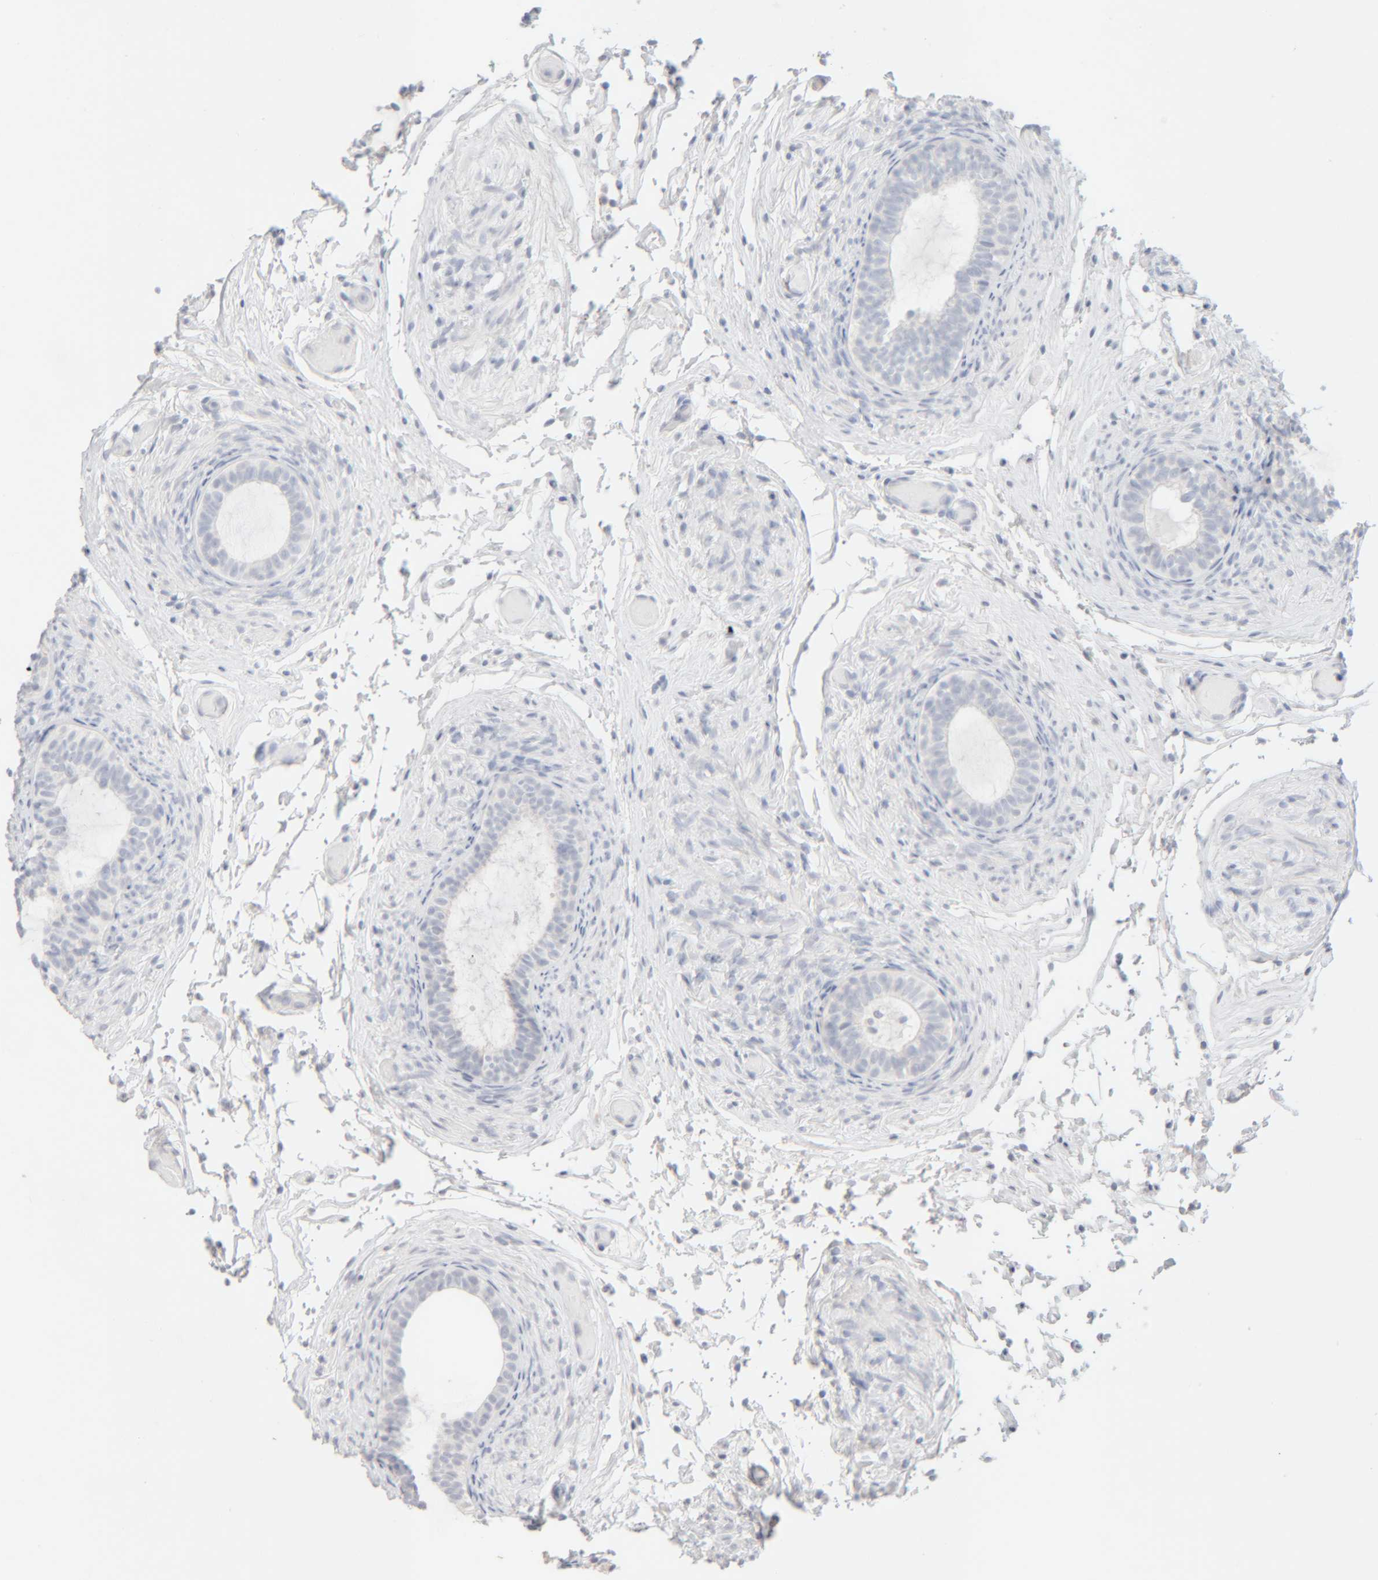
{"staining": {"intensity": "negative", "quantity": "none", "location": "none"}, "tissue": "epididymis", "cell_type": "Glandular cells", "image_type": "normal", "snomed": [{"axis": "morphology", "description": "Normal tissue, NOS"}, {"axis": "topography", "description": "Epididymis"}], "caption": "High power microscopy image of an immunohistochemistry (IHC) photomicrograph of normal epididymis, revealing no significant staining in glandular cells.", "gene": "RIDA", "patient": {"sex": "male", "age": 5}}